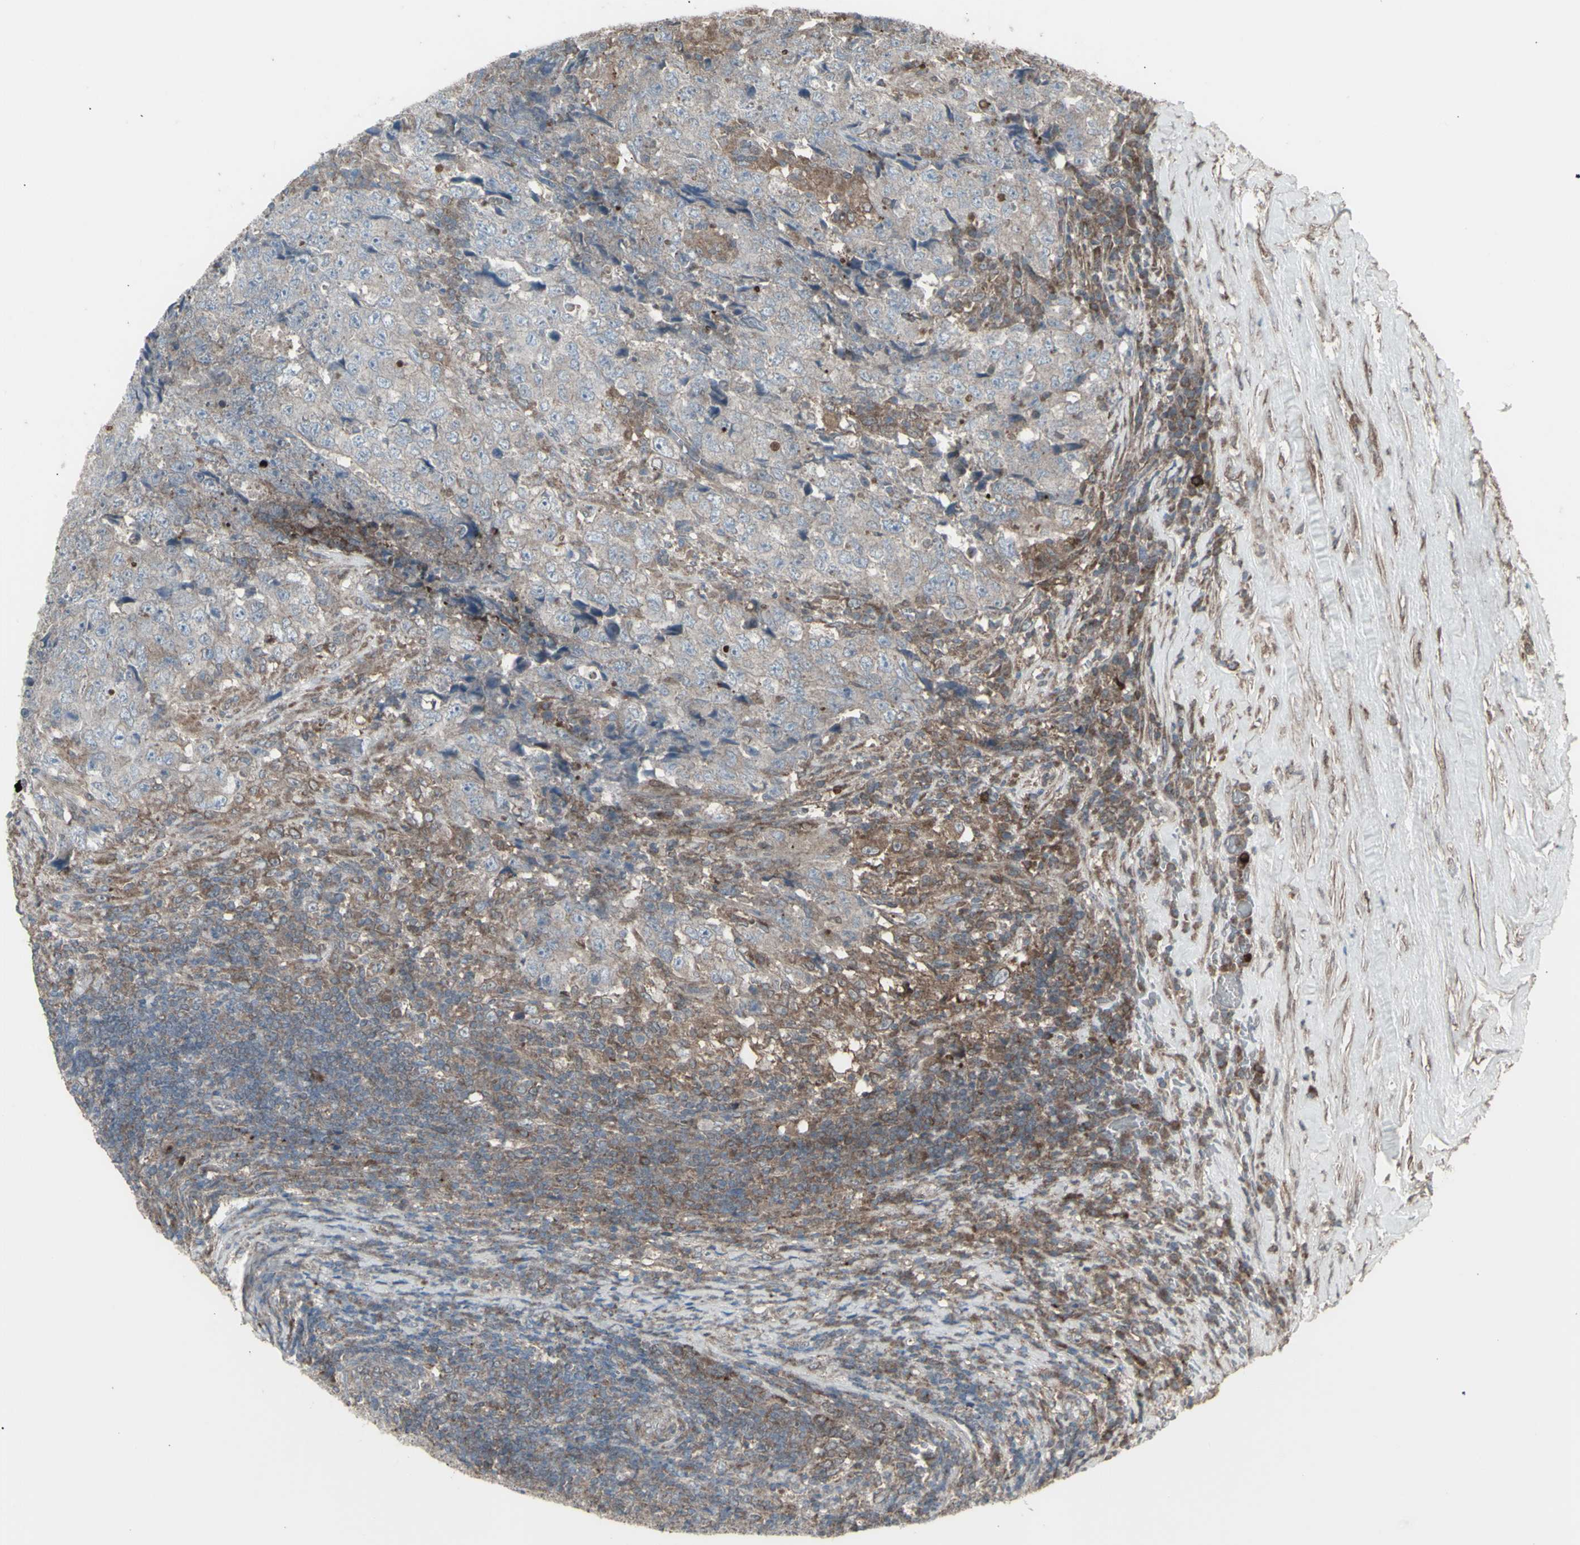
{"staining": {"intensity": "weak", "quantity": ">75%", "location": "cytoplasmic/membranous"}, "tissue": "testis cancer", "cell_type": "Tumor cells", "image_type": "cancer", "snomed": [{"axis": "morphology", "description": "Necrosis, NOS"}, {"axis": "morphology", "description": "Carcinoma, Embryonal, NOS"}, {"axis": "topography", "description": "Testis"}], "caption": "Human testis cancer (embryonal carcinoma) stained with a brown dye demonstrates weak cytoplasmic/membranous positive staining in approximately >75% of tumor cells.", "gene": "RNASEL", "patient": {"sex": "male", "age": 19}}